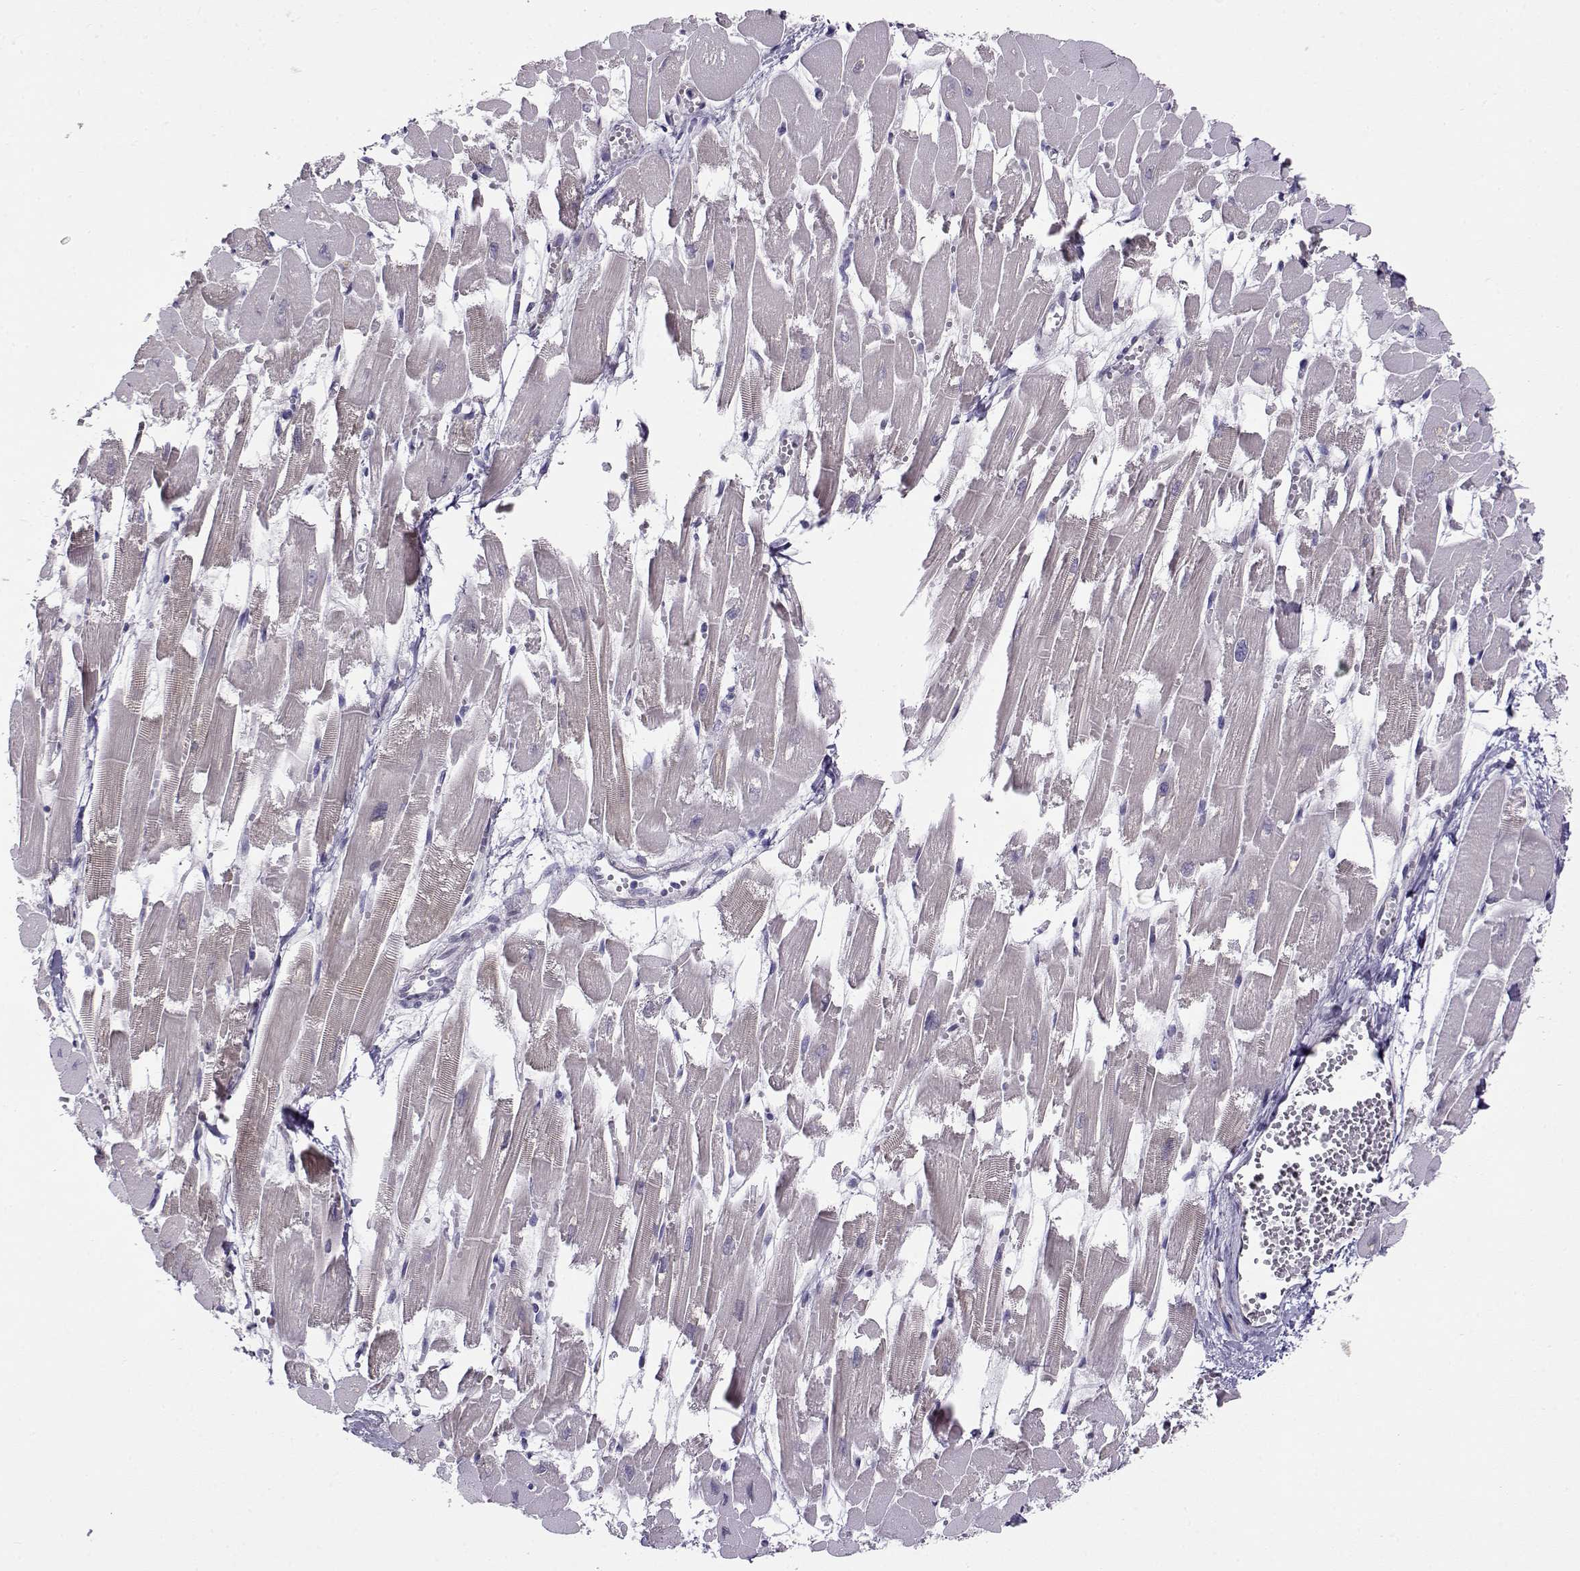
{"staining": {"intensity": "weak", "quantity": "25%-75%", "location": "cytoplasmic/membranous"}, "tissue": "heart muscle", "cell_type": "Cardiomyocytes", "image_type": "normal", "snomed": [{"axis": "morphology", "description": "Normal tissue, NOS"}, {"axis": "topography", "description": "Heart"}], "caption": "Weak cytoplasmic/membranous positivity for a protein is identified in about 25%-75% of cardiomyocytes of normal heart muscle using immunohistochemistry.", "gene": "BACH1", "patient": {"sex": "female", "age": 52}}